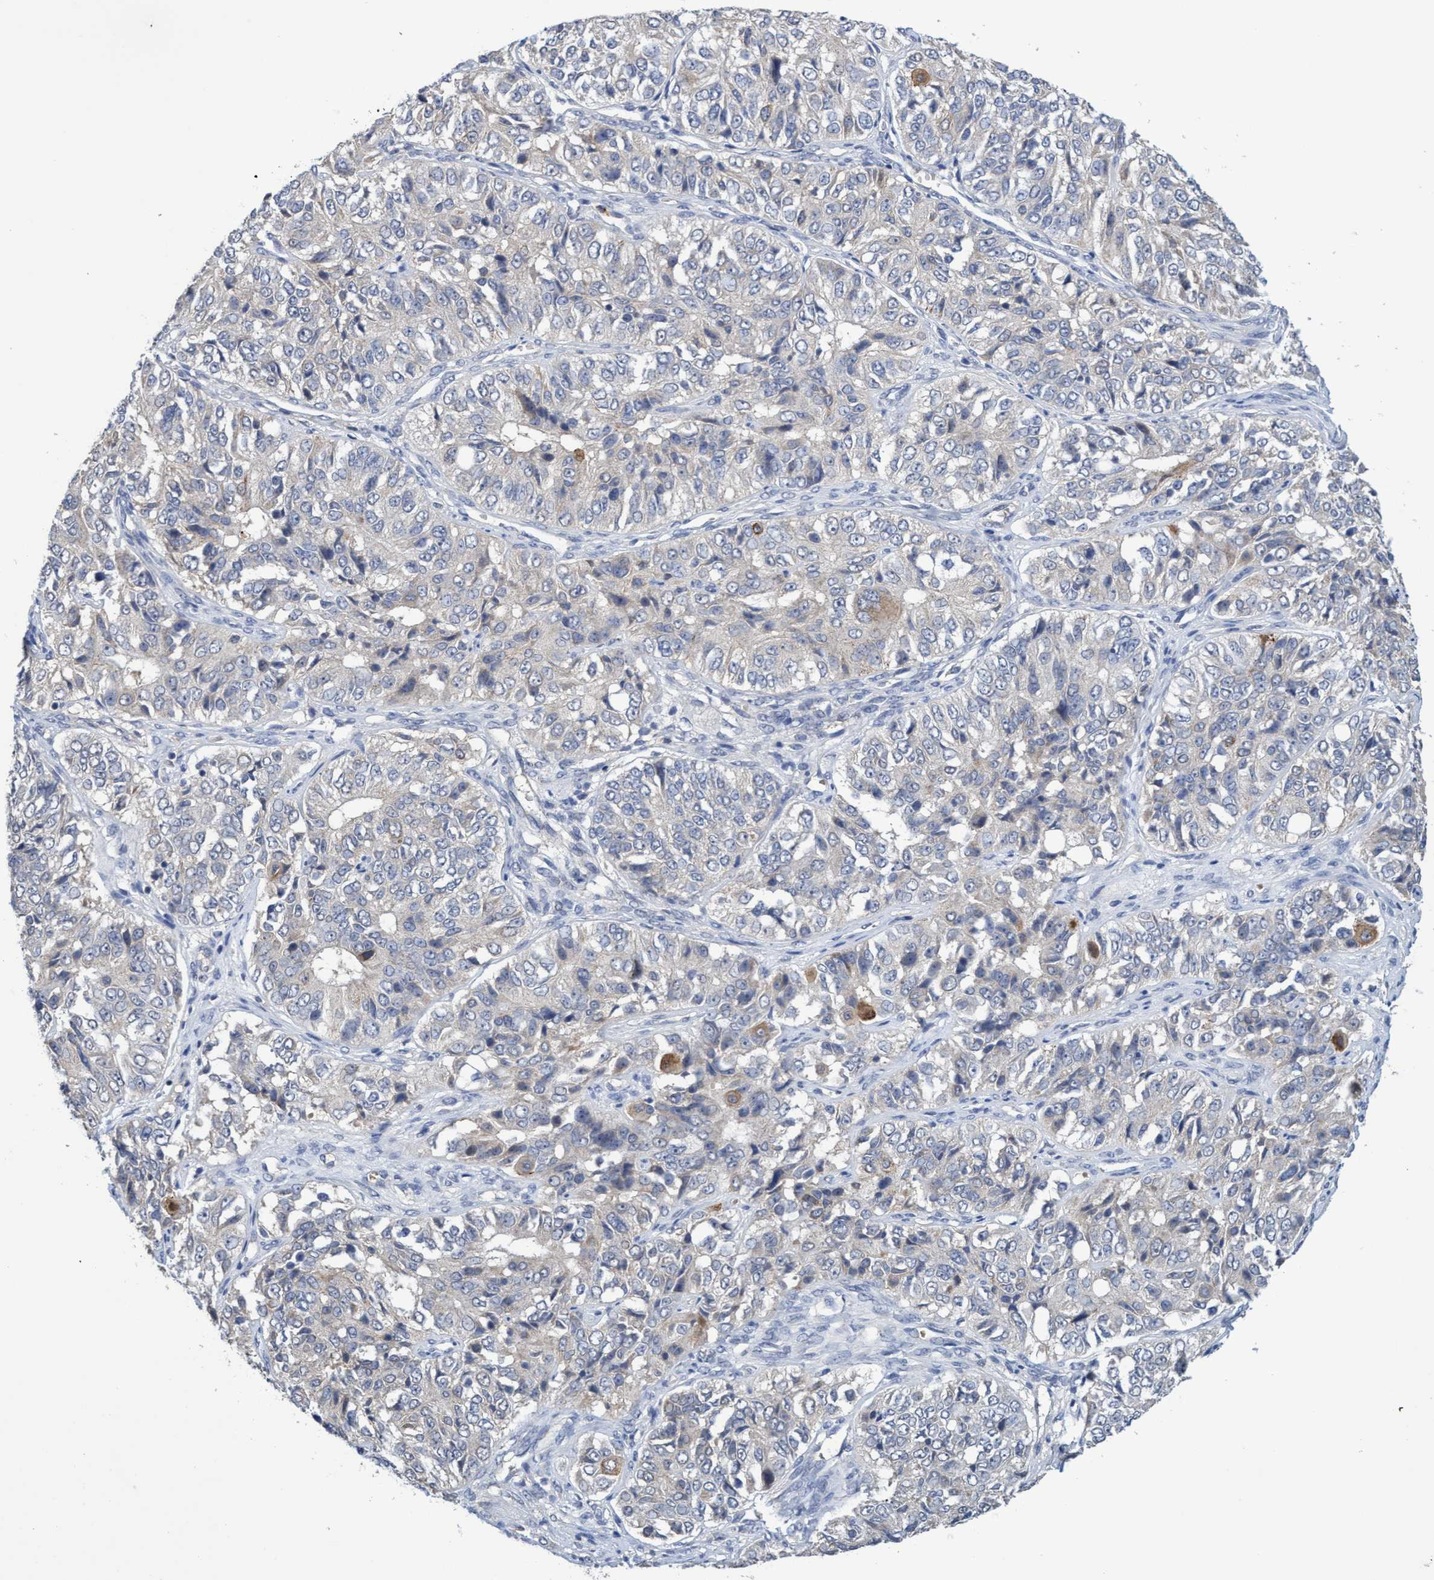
{"staining": {"intensity": "moderate", "quantity": "<25%", "location": "cytoplasmic/membranous"}, "tissue": "ovarian cancer", "cell_type": "Tumor cells", "image_type": "cancer", "snomed": [{"axis": "morphology", "description": "Carcinoma, endometroid"}, {"axis": "topography", "description": "Ovary"}], "caption": "A low amount of moderate cytoplasmic/membranous expression is present in approximately <25% of tumor cells in ovarian cancer tissue.", "gene": "SEMA4D", "patient": {"sex": "female", "age": 51}}